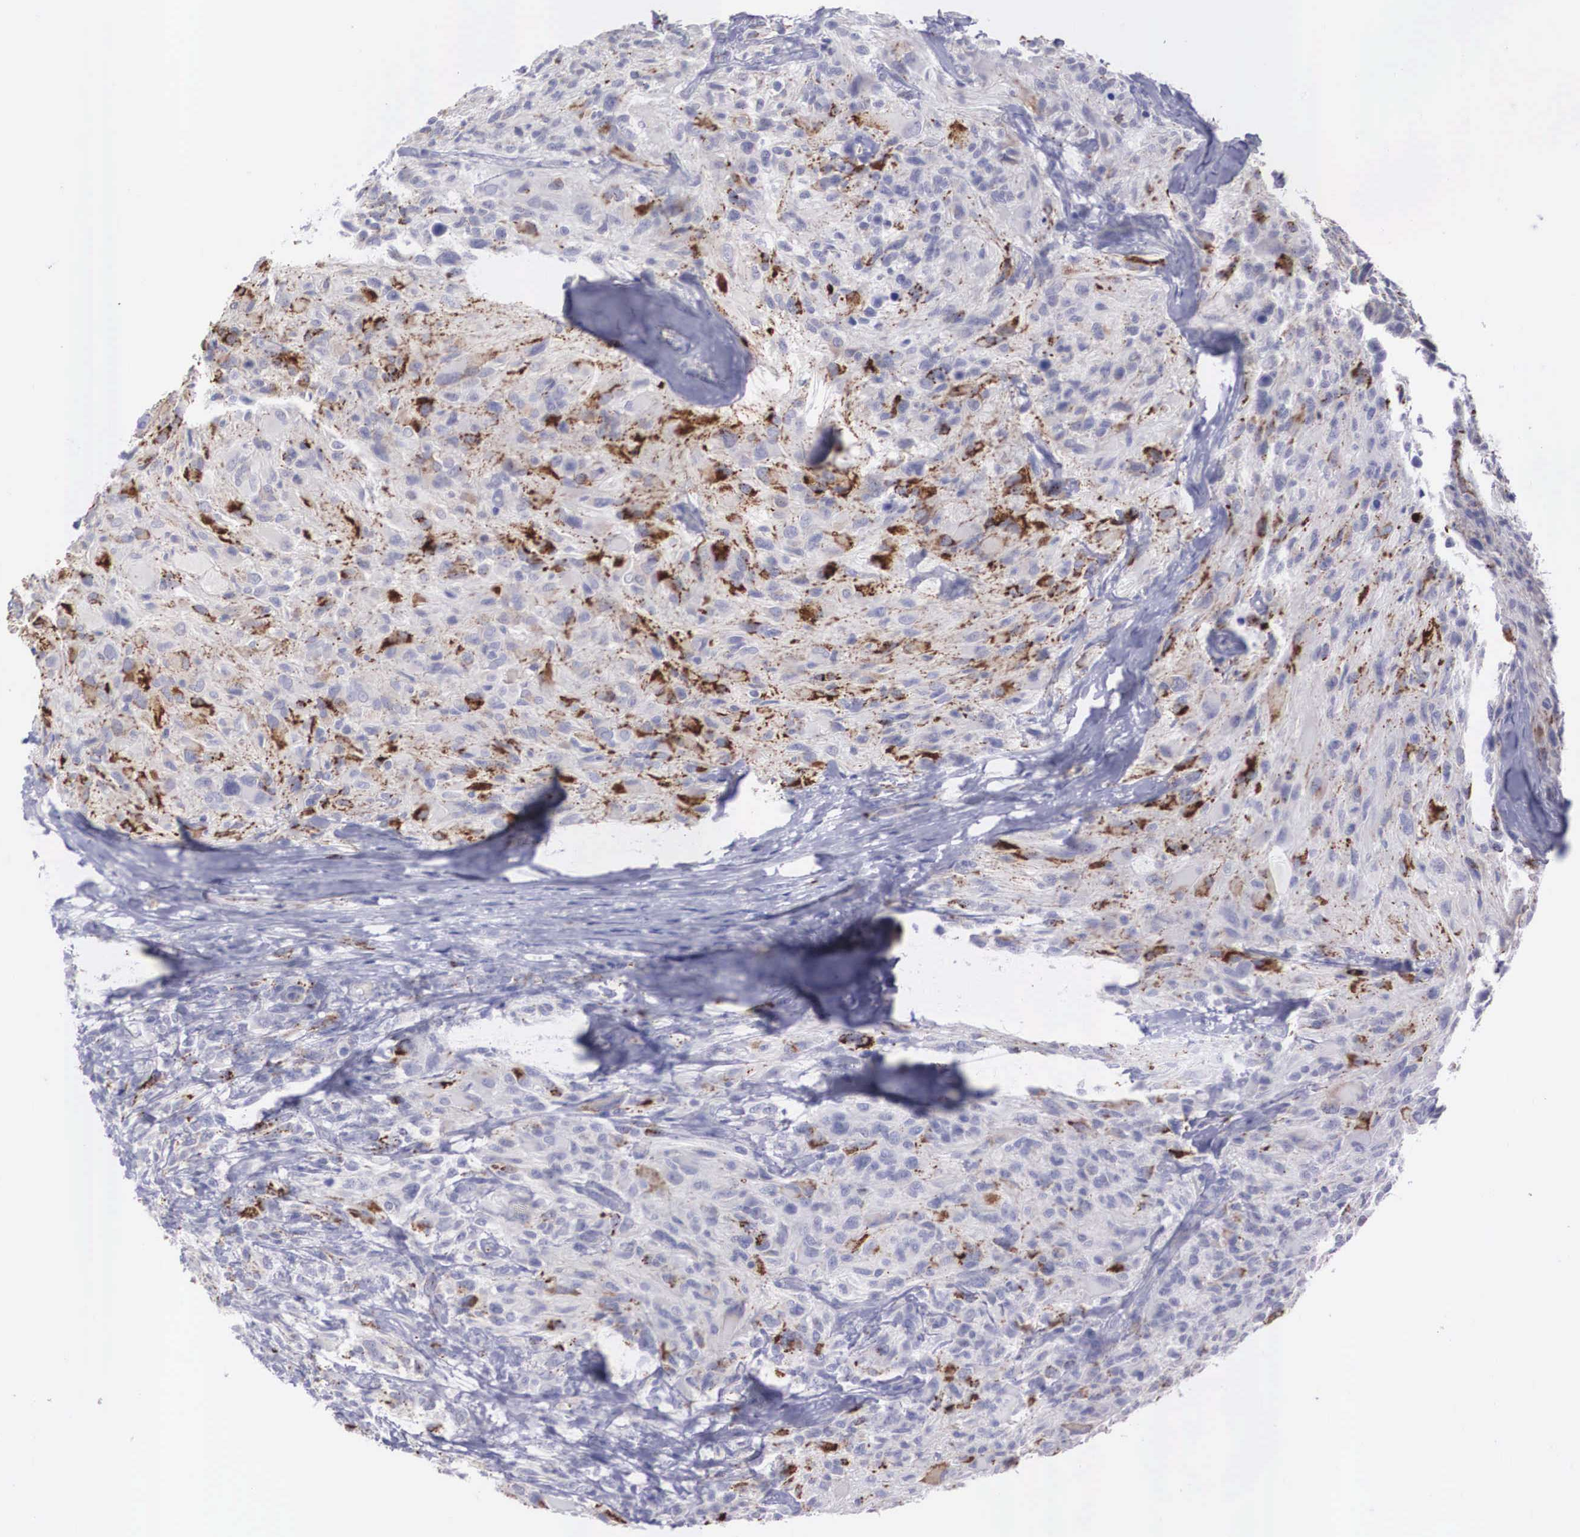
{"staining": {"intensity": "strong", "quantity": "<25%", "location": "cytoplasmic/membranous"}, "tissue": "glioma", "cell_type": "Tumor cells", "image_type": "cancer", "snomed": [{"axis": "morphology", "description": "Glioma, malignant, High grade"}, {"axis": "topography", "description": "Brain"}], "caption": "A micrograph of human glioma stained for a protein demonstrates strong cytoplasmic/membranous brown staining in tumor cells.", "gene": "REPS2", "patient": {"sex": "male", "age": 69}}